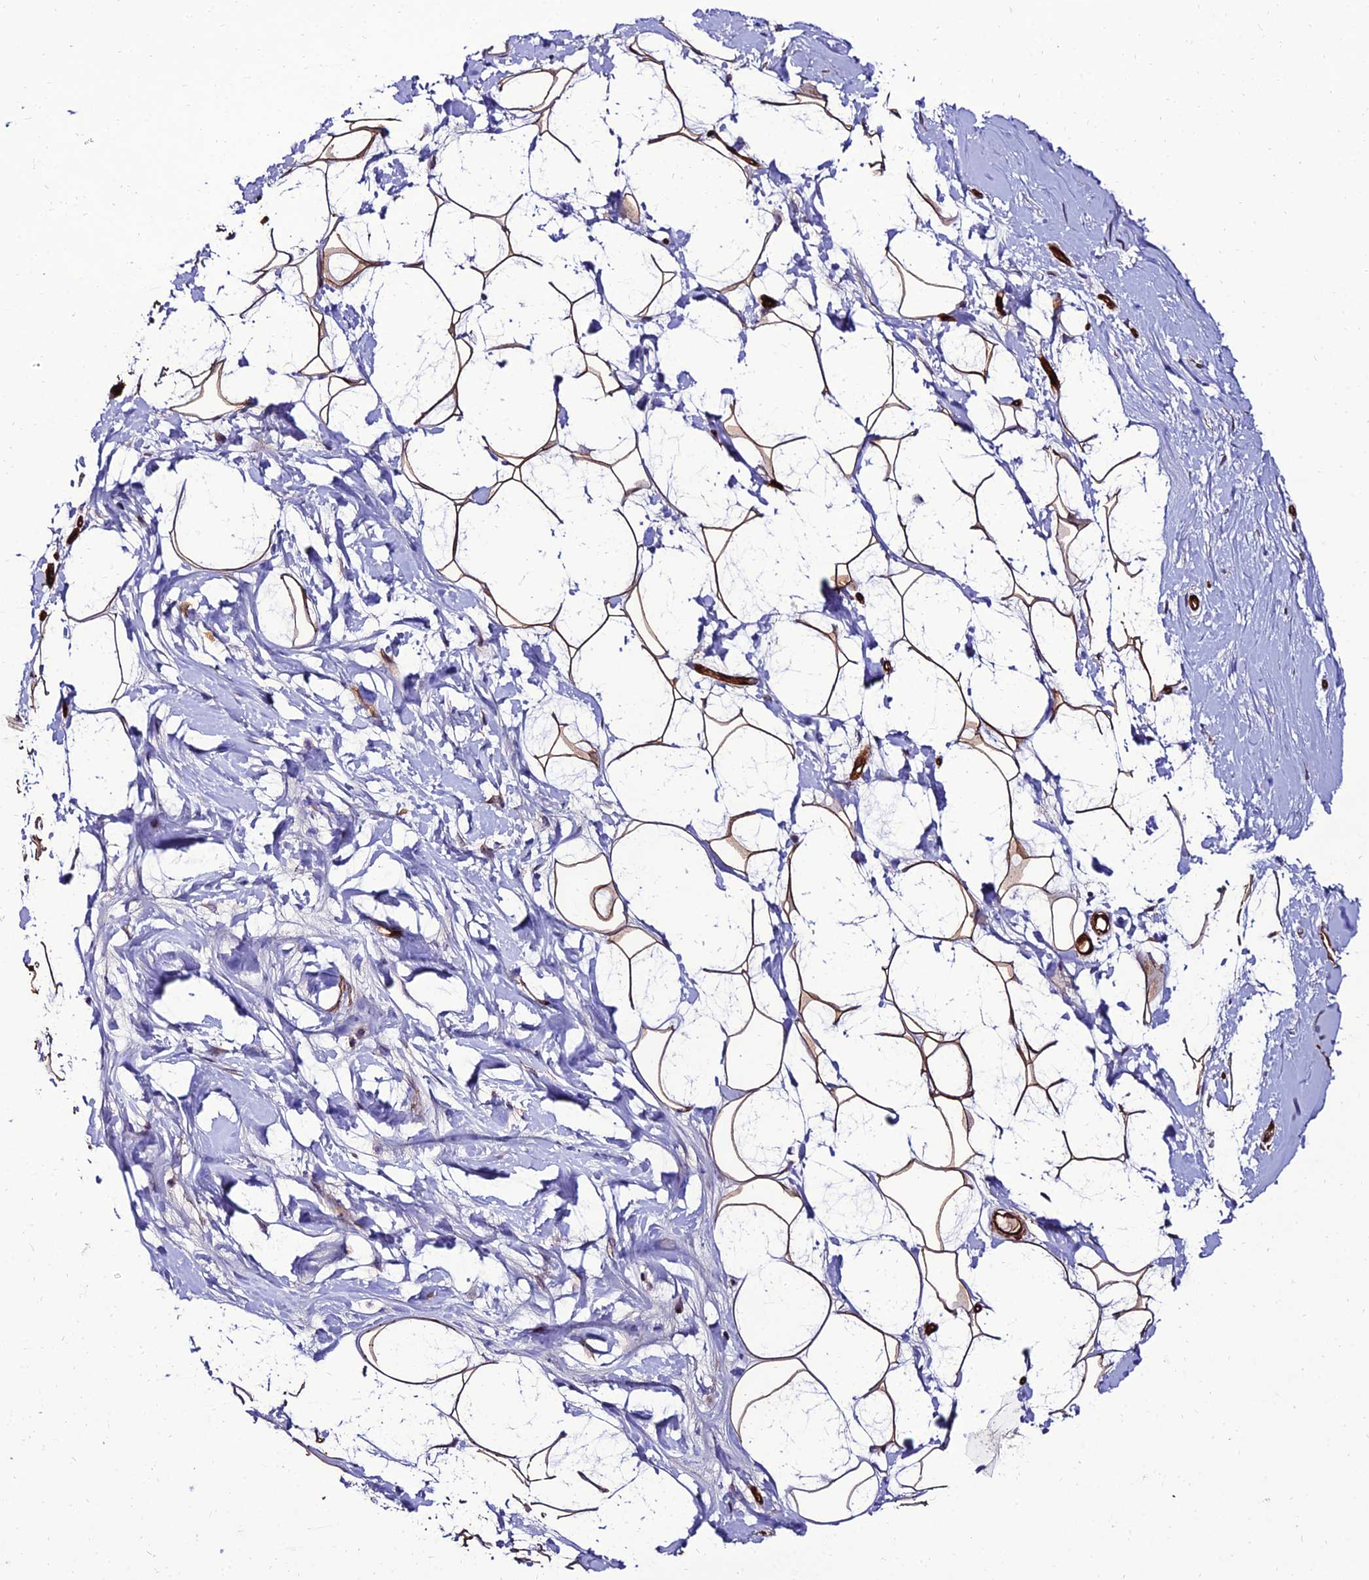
{"staining": {"intensity": "strong", "quantity": ">75%", "location": "cytoplasmic/membranous"}, "tissue": "adipose tissue", "cell_type": "Adipocytes", "image_type": "normal", "snomed": [{"axis": "morphology", "description": "Normal tissue, NOS"}, {"axis": "topography", "description": "Breast"}], "caption": "Immunohistochemical staining of unremarkable human adipose tissue reveals >75% levels of strong cytoplasmic/membranous protein positivity in approximately >75% of adipocytes. The staining was performed using DAB to visualize the protein expression in brown, while the nuclei were stained in blue with hematoxylin (Magnification: 20x).", "gene": "ALDH3B2", "patient": {"sex": "female", "age": 26}}